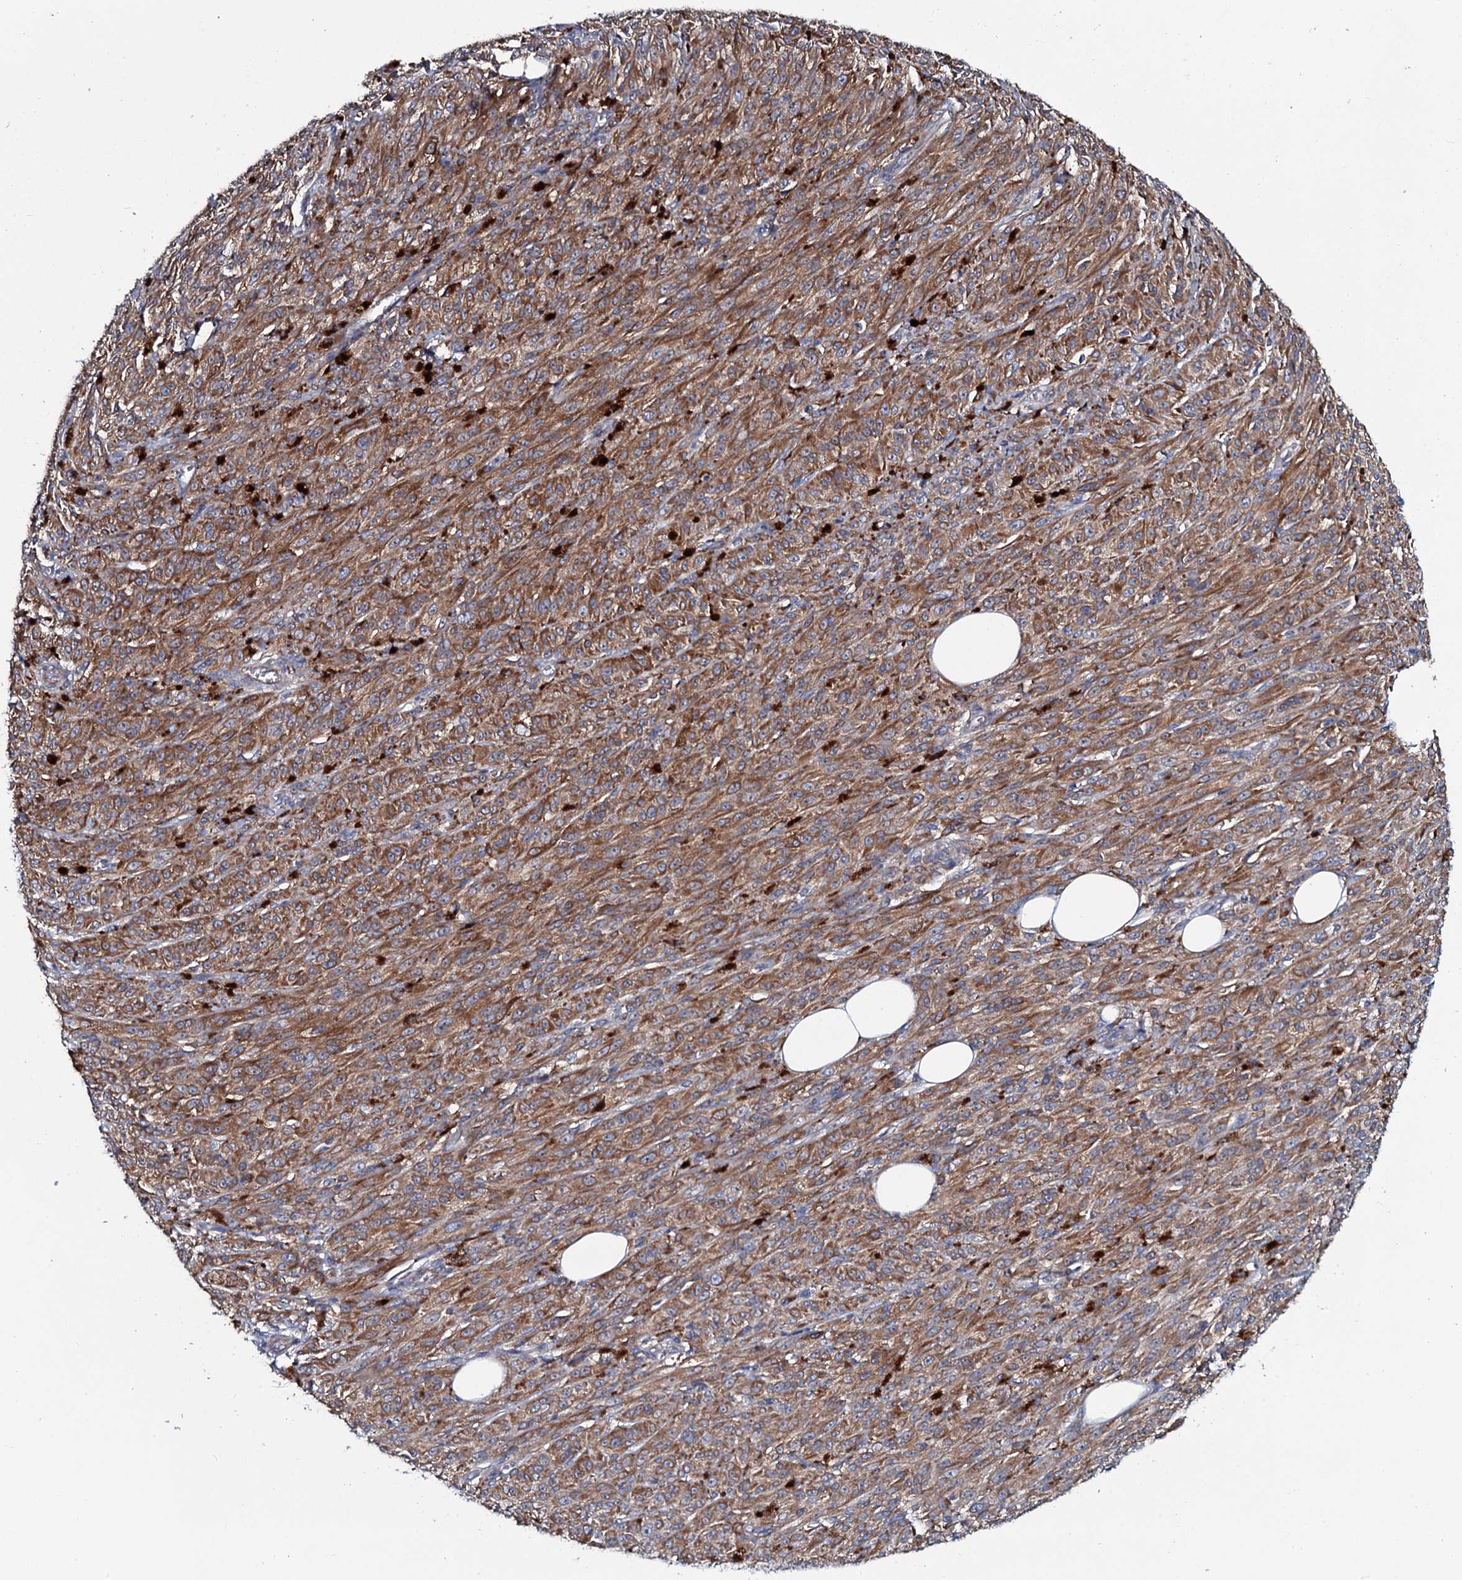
{"staining": {"intensity": "moderate", "quantity": ">75%", "location": "cytoplasmic/membranous"}, "tissue": "melanoma", "cell_type": "Tumor cells", "image_type": "cancer", "snomed": [{"axis": "morphology", "description": "Malignant melanoma, NOS"}, {"axis": "topography", "description": "Skin"}], "caption": "Protein expression analysis of melanoma reveals moderate cytoplasmic/membranous staining in about >75% of tumor cells.", "gene": "TMEM151A", "patient": {"sex": "female", "age": 52}}